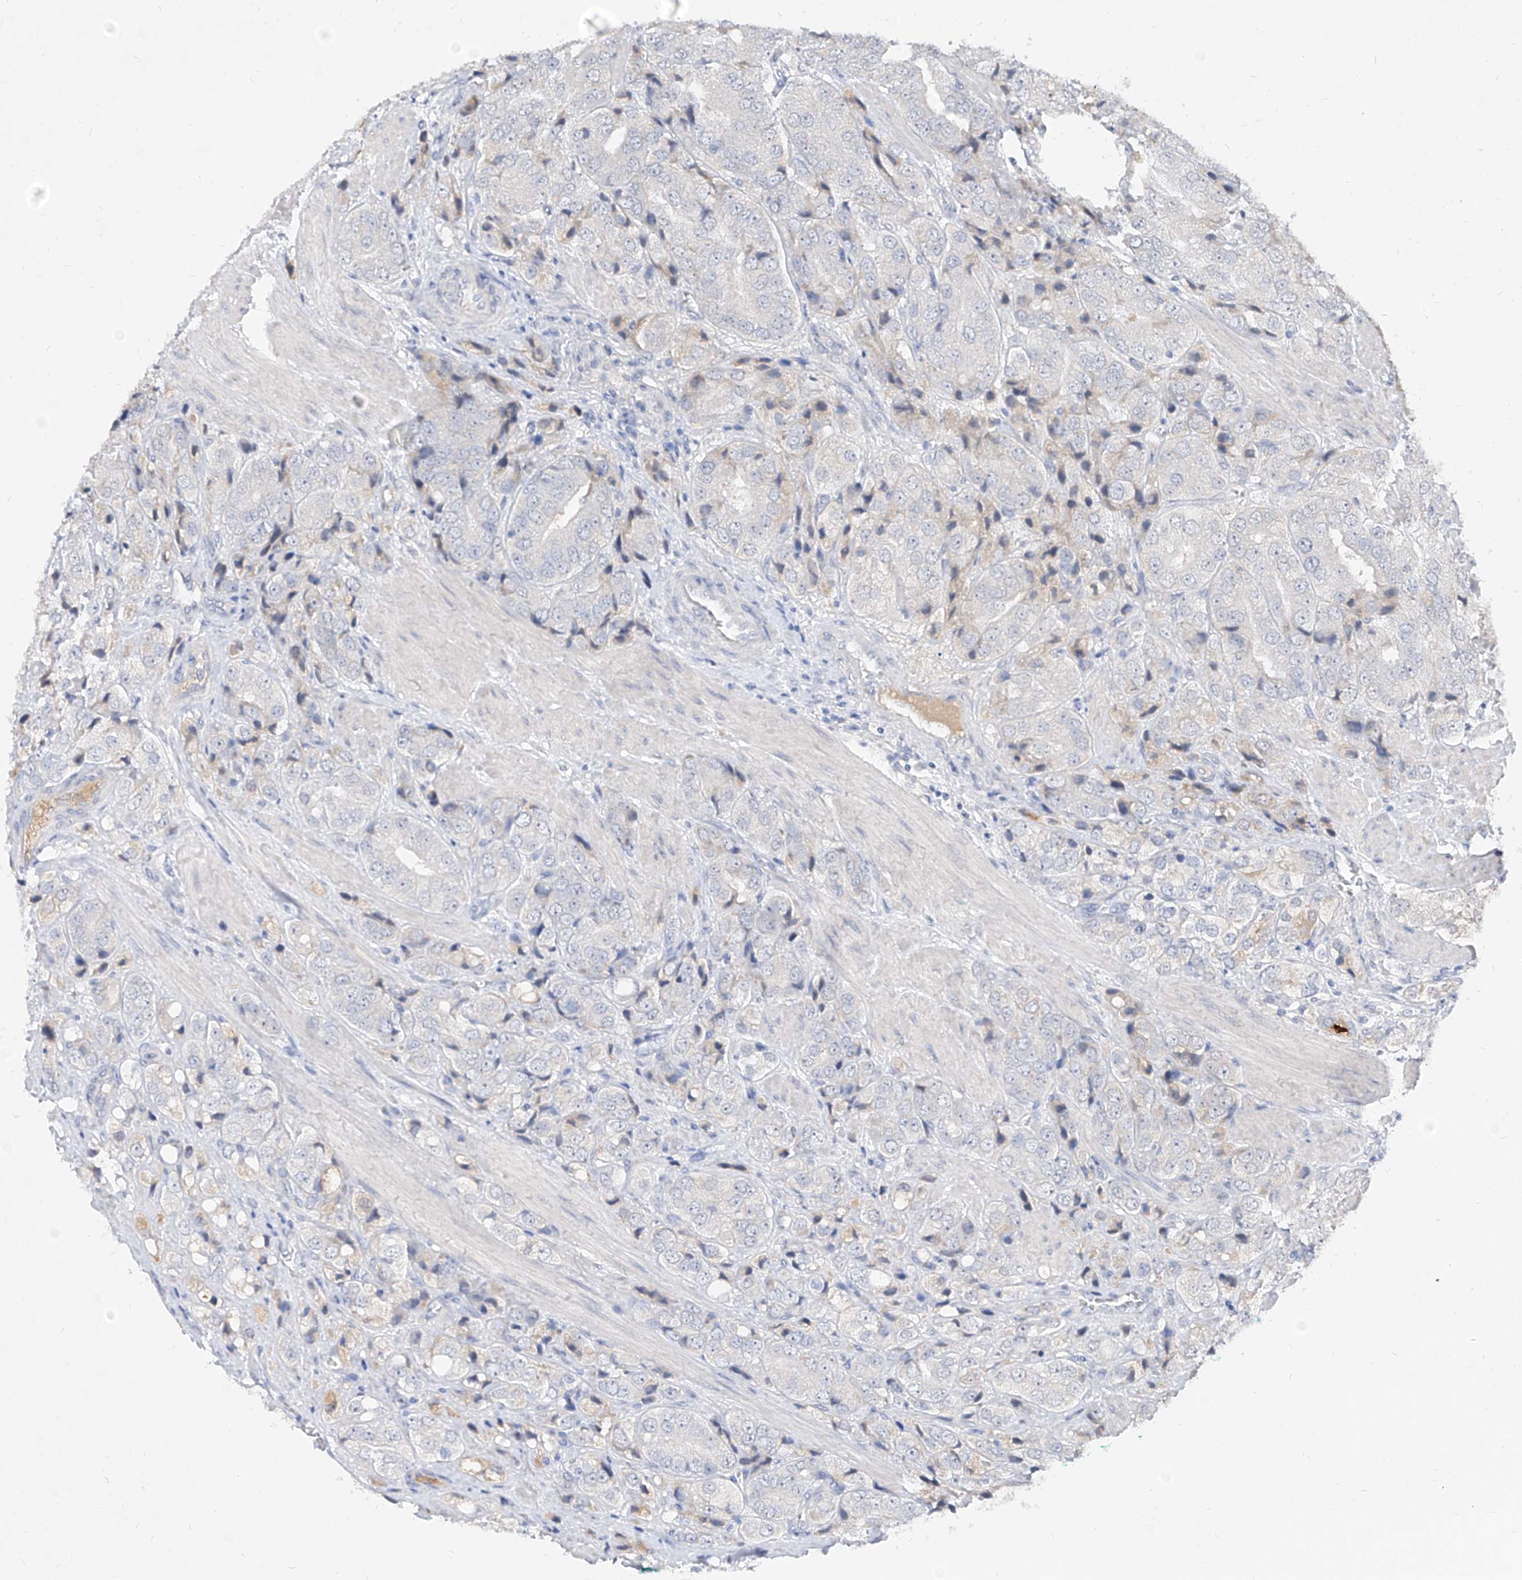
{"staining": {"intensity": "negative", "quantity": "none", "location": "none"}, "tissue": "prostate cancer", "cell_type": "Tumor cells", "image_type": "cancer", "snomed": [{"axis": "morphology", "description": "Adenocarcinoma, High grade"}, {"axis": "topography", "description": "Prostate"}], "caption": "Immunohistochemistry (IHC) photomicrograph of neoplastic tissue: human high-grade adenocarcinoma (prostate) stained with DAB demonstrates no significant protein positivity in tumor cells.", "gene": "C4A", "patient": {"sex": "male", "age": 50}}